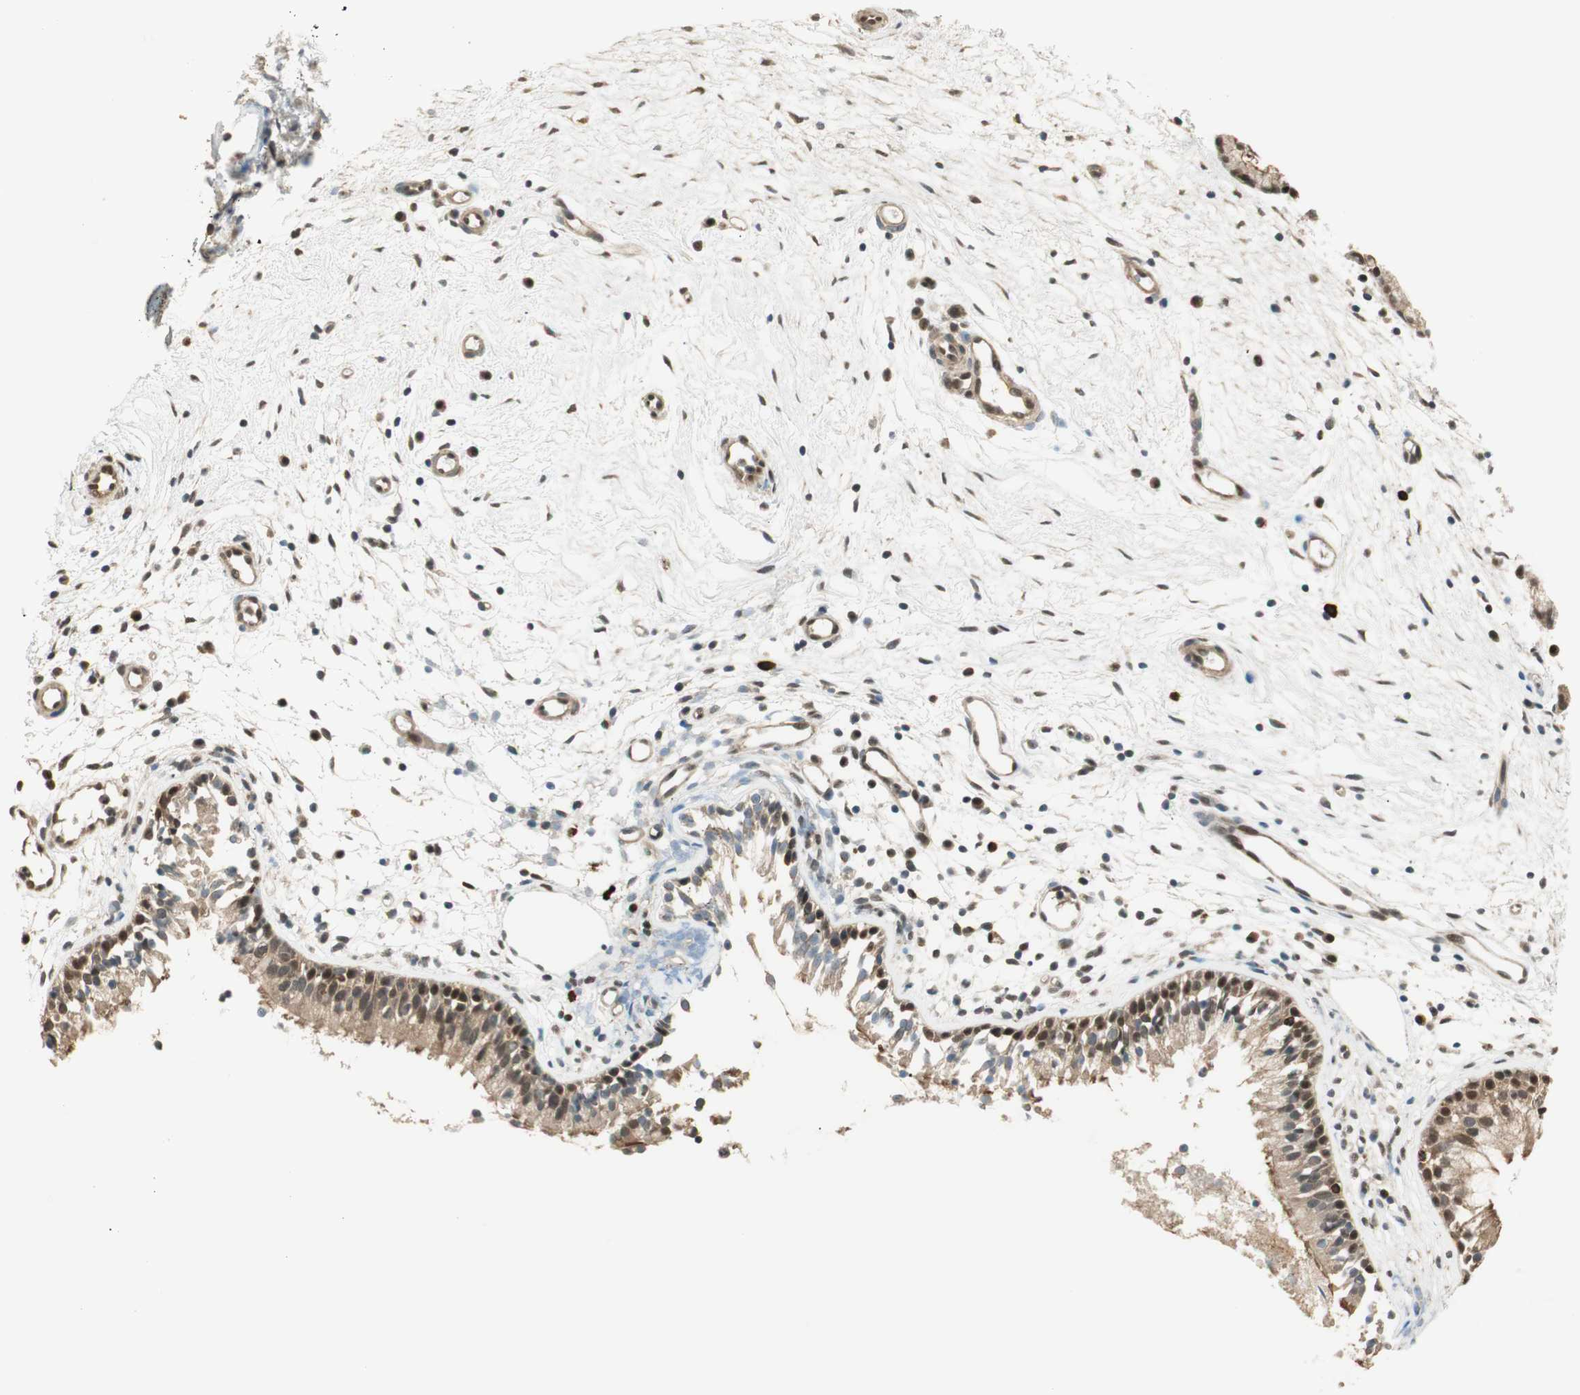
{"staining": {"intensity": "strong", "quantity": ">75%", "location": "cytoplasmic/membranous,nuclear"}, "tissue": "nasopharynx", "cell_type": "Respiratory epithelial cells", "image_type": "normal", "snomed": [{"axis": "morphology", "description": "Normal tissue, NOS"}, {"axis": "topography", "description": "Nasopharynx"}], "caption": "Protein staining by IHC demonstrates strong cytoplasmic/membranous,nuclear positivity in about >75% of respiratory epithelial cells in benign nasopharynx. Immunohistochemistry (ihc) stains the protein in brown and the nuclei are stained blue.", "gene": "ENSG00000268870", "patient": {"sex": "male", "age": 21}}